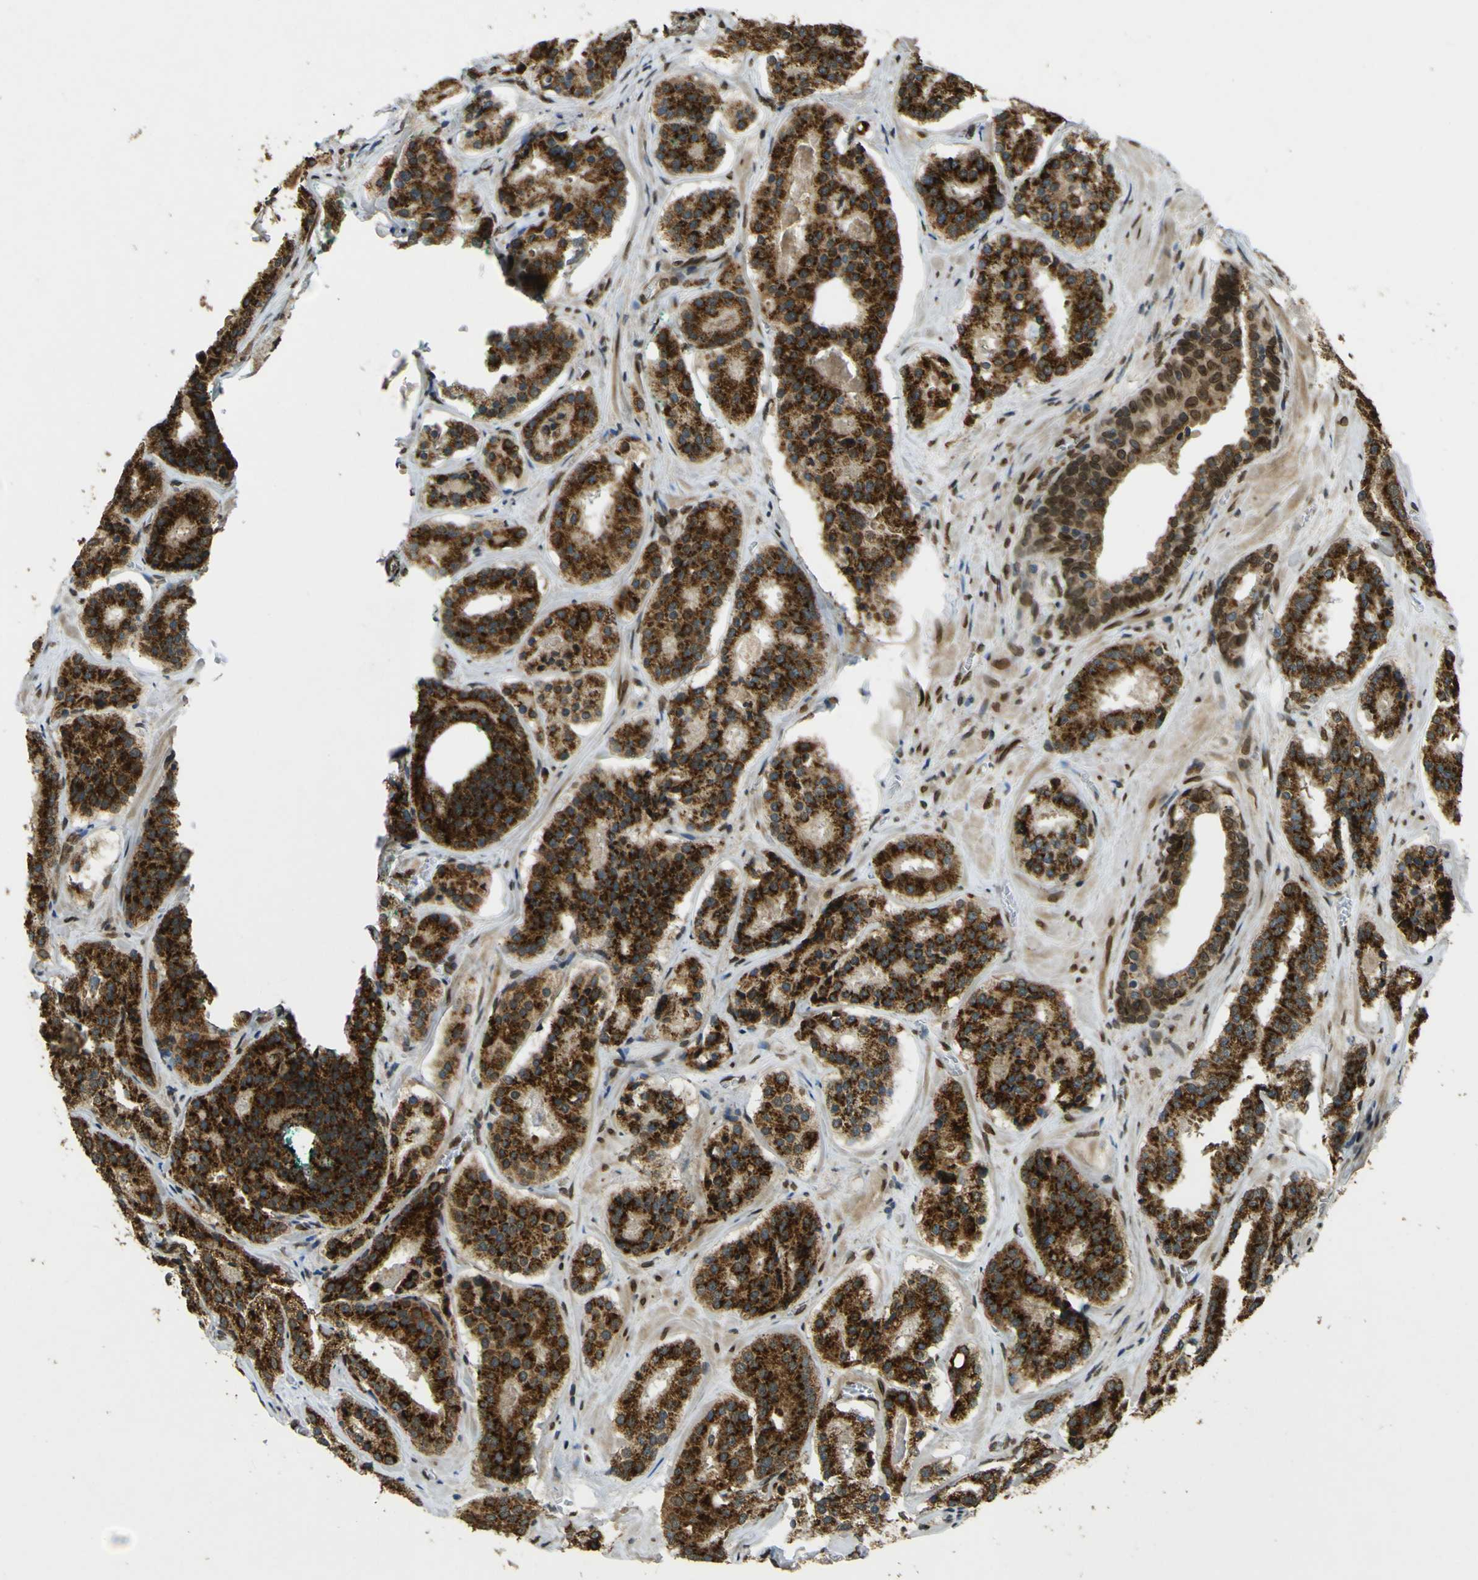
{"staining": {"intensity": "strong", "quantity": ">75%", "location": "cytoplasmic/membranous"}, "tissue": "prostate cancer", "cell_type": "Tumor cells", "image_type": "cancer", "snomed": [{"axis": "morphology", "description": "Adenocarcinoma, High grade"}, {"axis": "topography", "description": "Prostate"}], "caption": "High-grade adenocarcinoma (prostate) stained for a protein (brown) shows strong cytoplasmic/membranous positive expression in approximately >75% of tumor cells.", "gene": "GALNT1", "patient": {"sex": "male", "age": 60}}